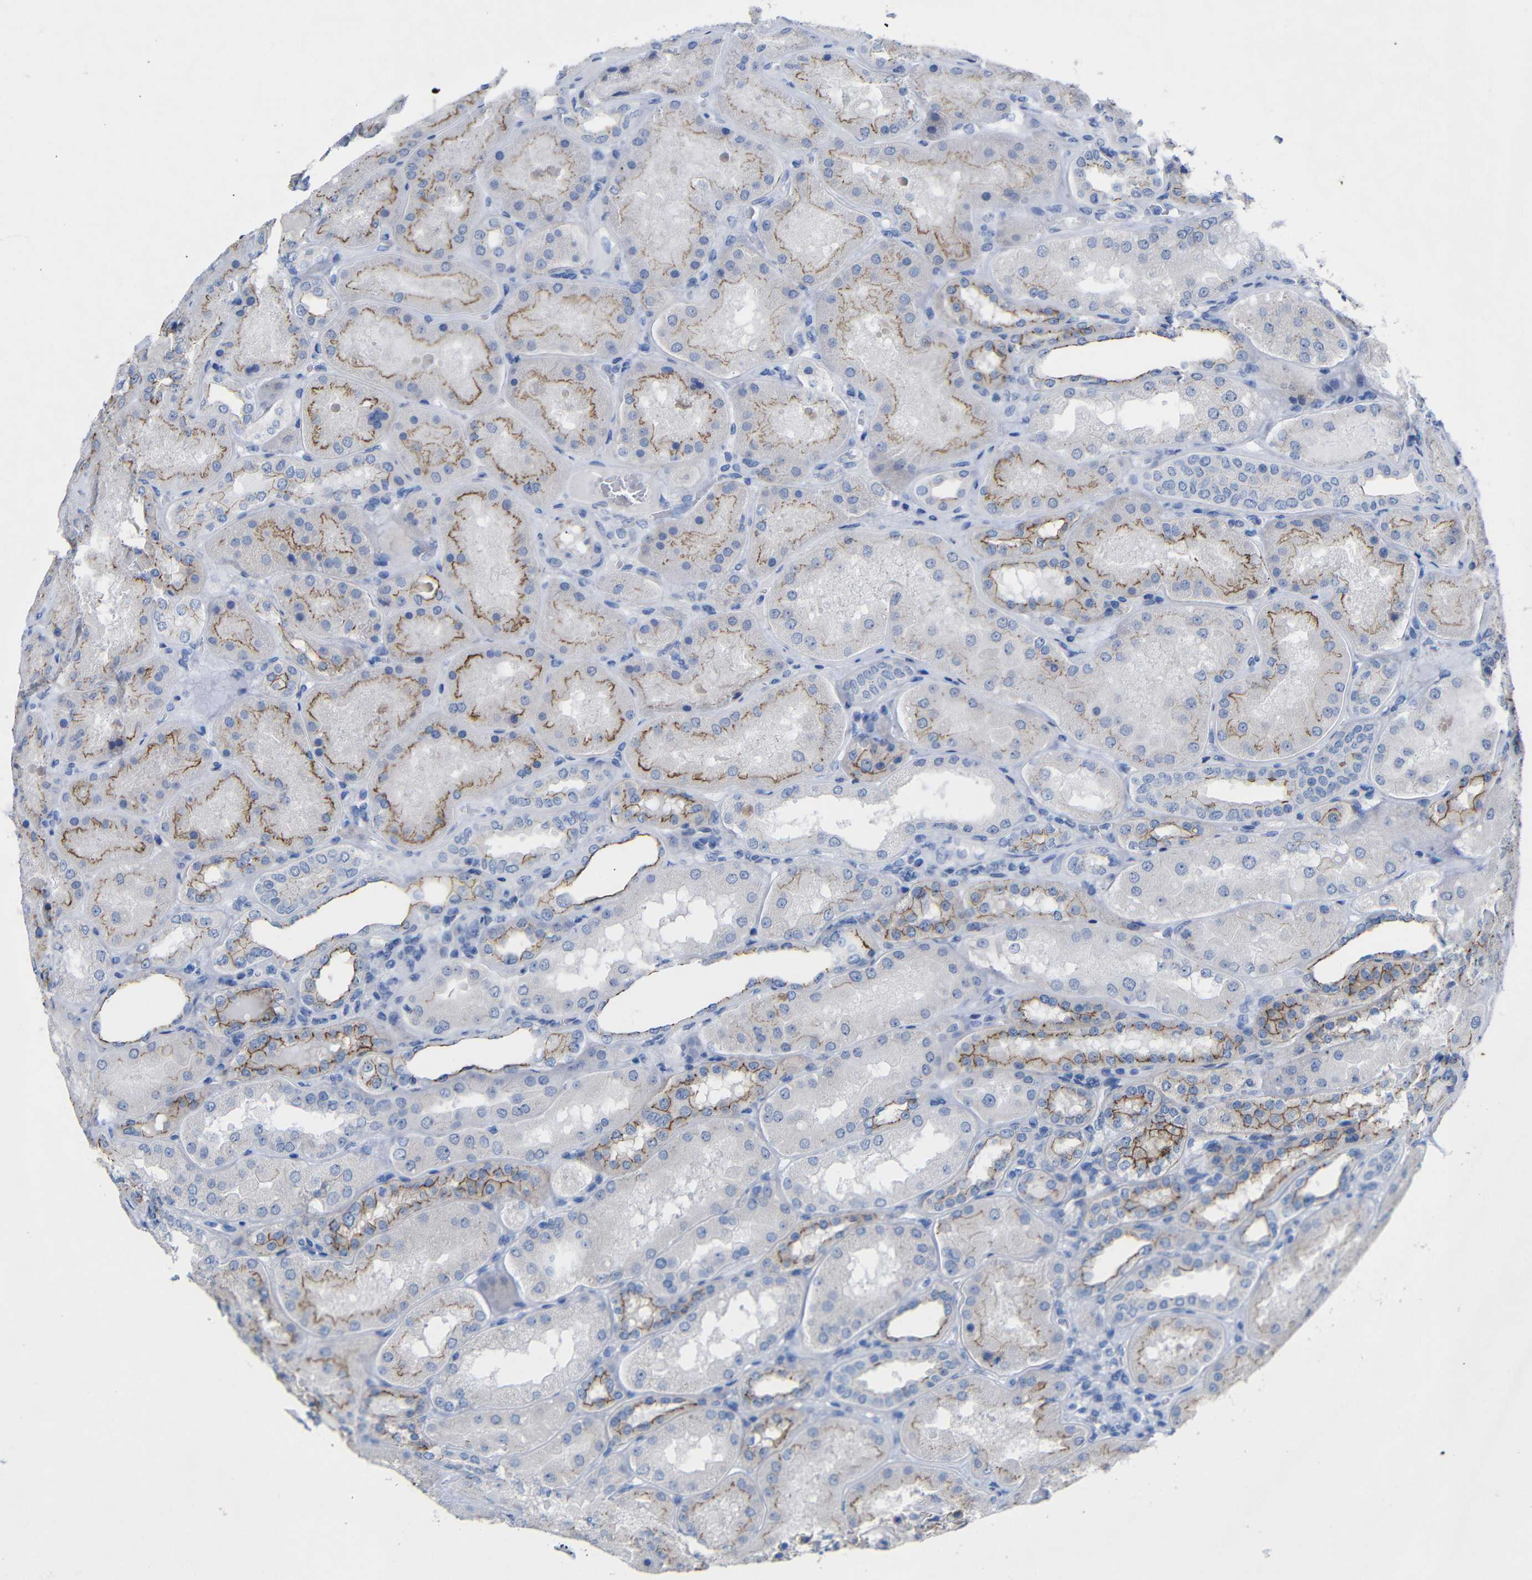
{"staining": {"intensity": "moderate", "quantity": "25%-75%", "location": "cytoplasmic/membranous"}, "tissue": "kidney", "cell_type": "Cells in glomeruli", "image_type": "normal", "snomed": [{"axis": "morphology", "description": "Normal tissue, NOS"}, {"axis": "topography", "description": "Kidney"}], "caption": "Immunohistochemistry staining of unremarkable kidney, which displays medium levels of moderate cytoplasmic/membranous staining in about 25%-75% of cells in glomeruli indicating moderate cytoplasmic/membranous protein staining. The staining was performed using DAB (brown) for protein detection and nuclei were counterstained in hematoxylin (blue).", "gene": "CGNL1", "patient": {"sex": "female", "age": 56}}